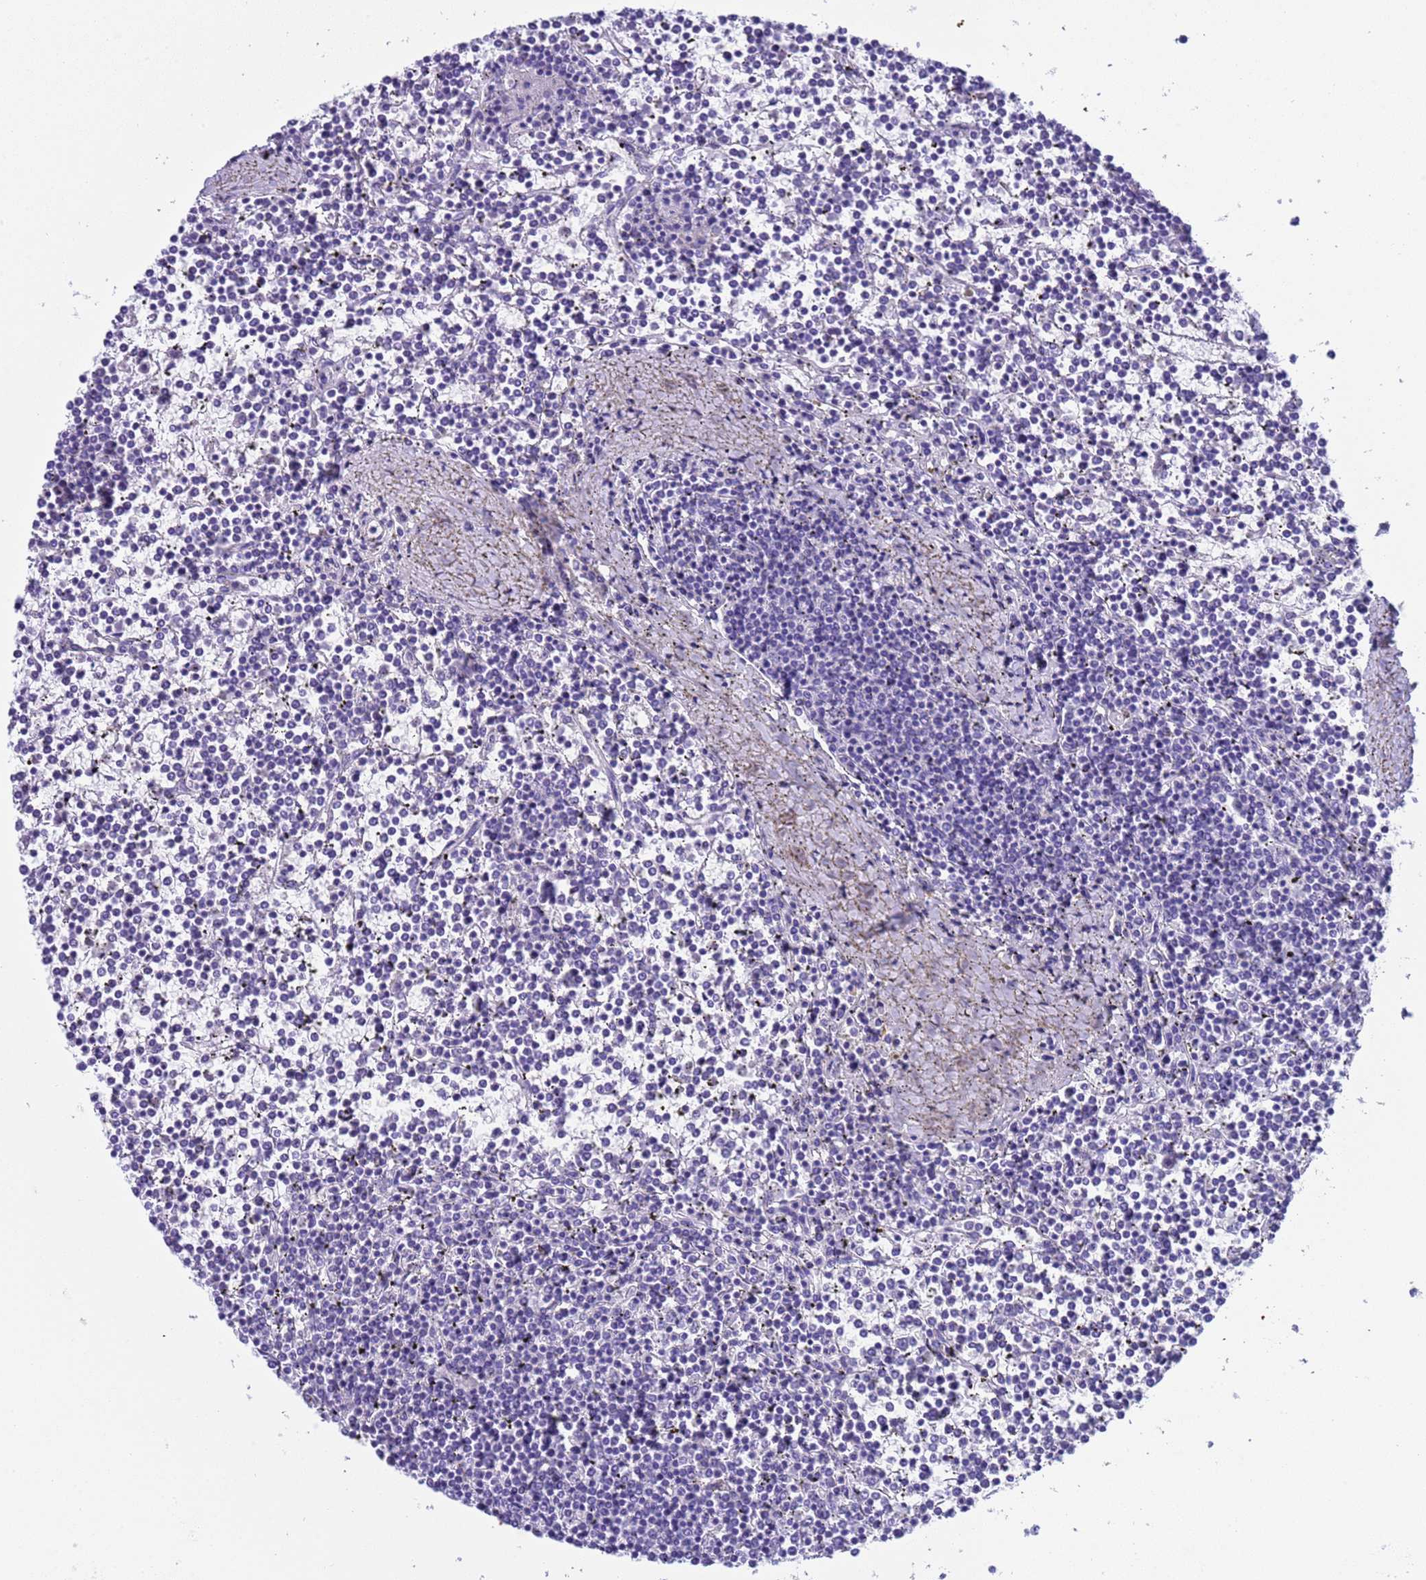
{"staining": {"intensity": "negative", "quantity": "none", "location": "none"}, "tissue": "lymphoma", "cell_type": "Tumor cells", "image_type": "cancer", "snomed": [{"axis": "morphology", "description": "Malignant lymphoma, non-Hodgkin's type, Low grade"}, {"axis": "topography", "description": "Spleen"}], "caption": "Tumor cells show no significant expression in malignant lymphoma, non-Hodgkin's type (low-grade). (DAB immunohistochemistry (IHC), high magnification).", "gene": "CKM", "patient": {"sex": "female", "age": 19}}